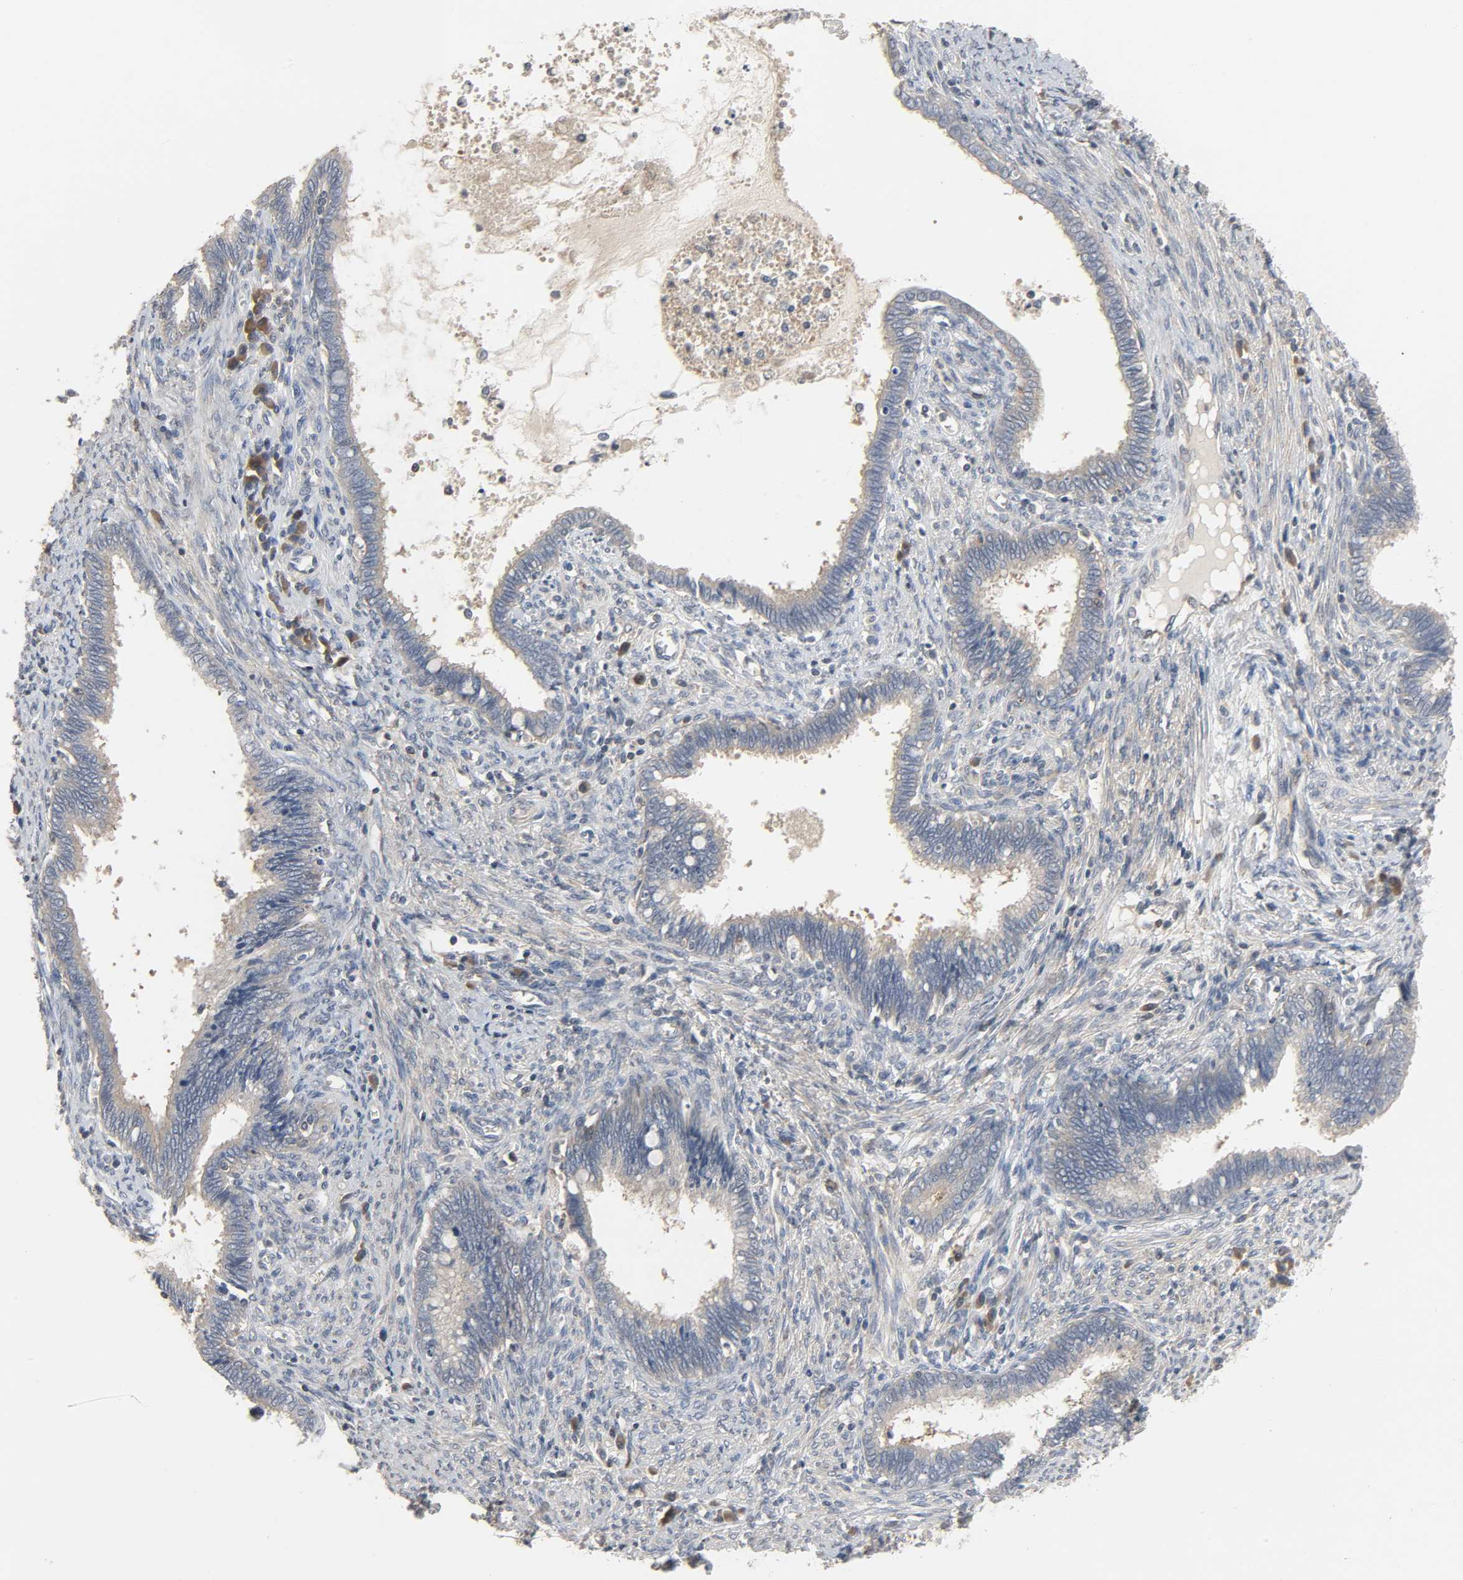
{"staining": {"intensity": "moderate", "quantity": ">75%", "location": "cytoplasmic/membranous"}, "tissue": "cervical cancer", "cell_type": "Tumor cells", "image_type": "cancer", "snomed": [{"axis": "morphology", "description": "Adenocarcinoma, NOS"}, {"axis": "topography", "description": "Cervix"}], "caption": "This photomicrograph displays immunohistochemistry staining of cervical adenocarcinoma, with medium moderate cytoplasmic/membranous staining in approximately >75% of tumor cells.", "gene": "PLEKHA2", "patient": {"sex": "female", "age": 44}}